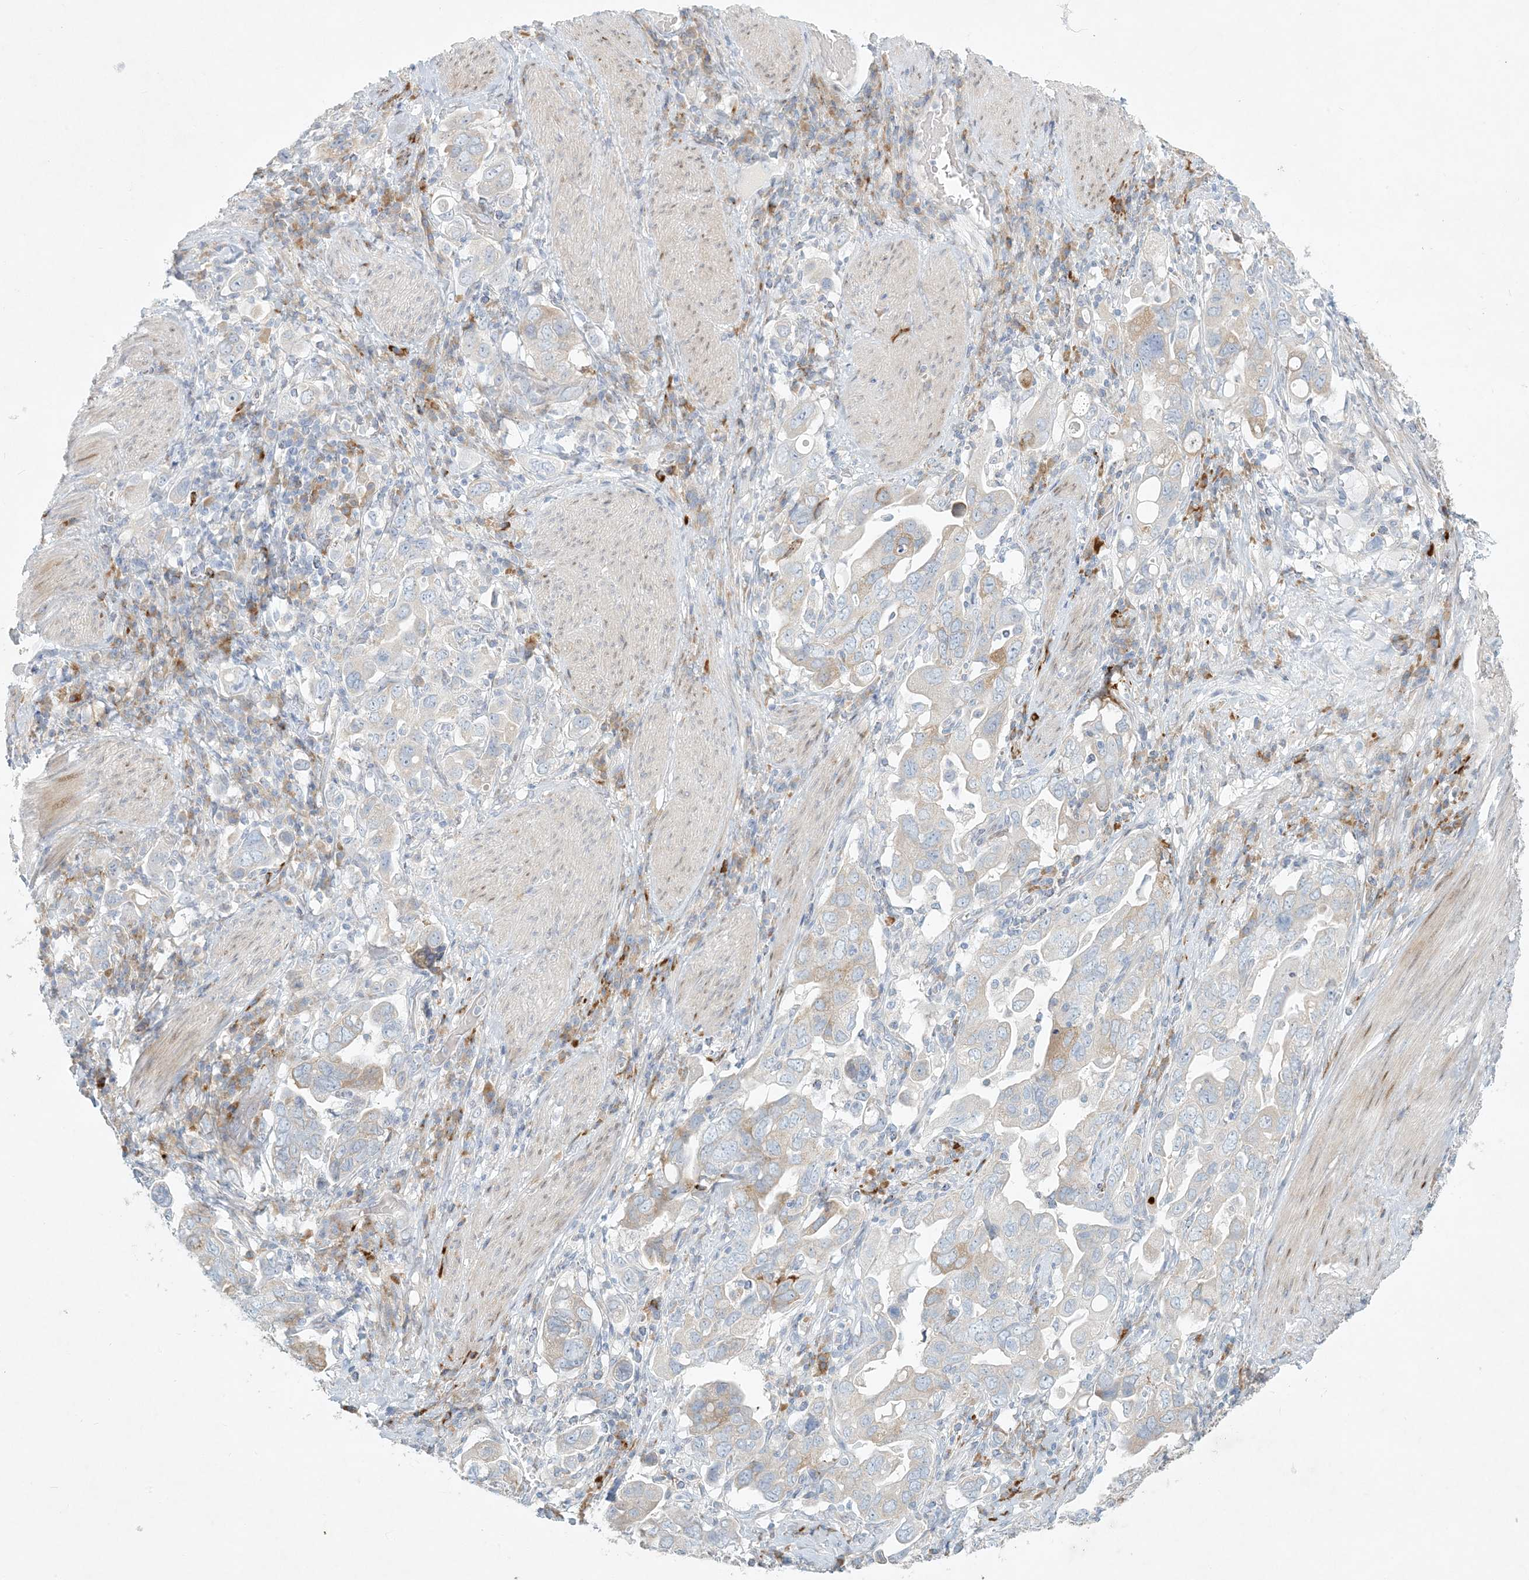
{"staining": {"intensity": "weak", "quantity": "<25%", "location": "cytoplasmic/membranous"}, "tissue": "stomach cancer", "cell_type": "Tumor cells", "image_type": "cancer", "snomed": [{"axis": "morphology", "description": "Adenocarcinoma, NOS"}, {"axis": "topography", "description": "Stomach, upper"}], "caption": "Immunohistochemical staining of stomach cancer exhibits no significant staining in tumor cells. (Brightfield microscopy of DAB immunohistochemistry (IHC) at high magnification).", "gene": "ZNF385D", "patient": {"sex": "male", "age": 62}}